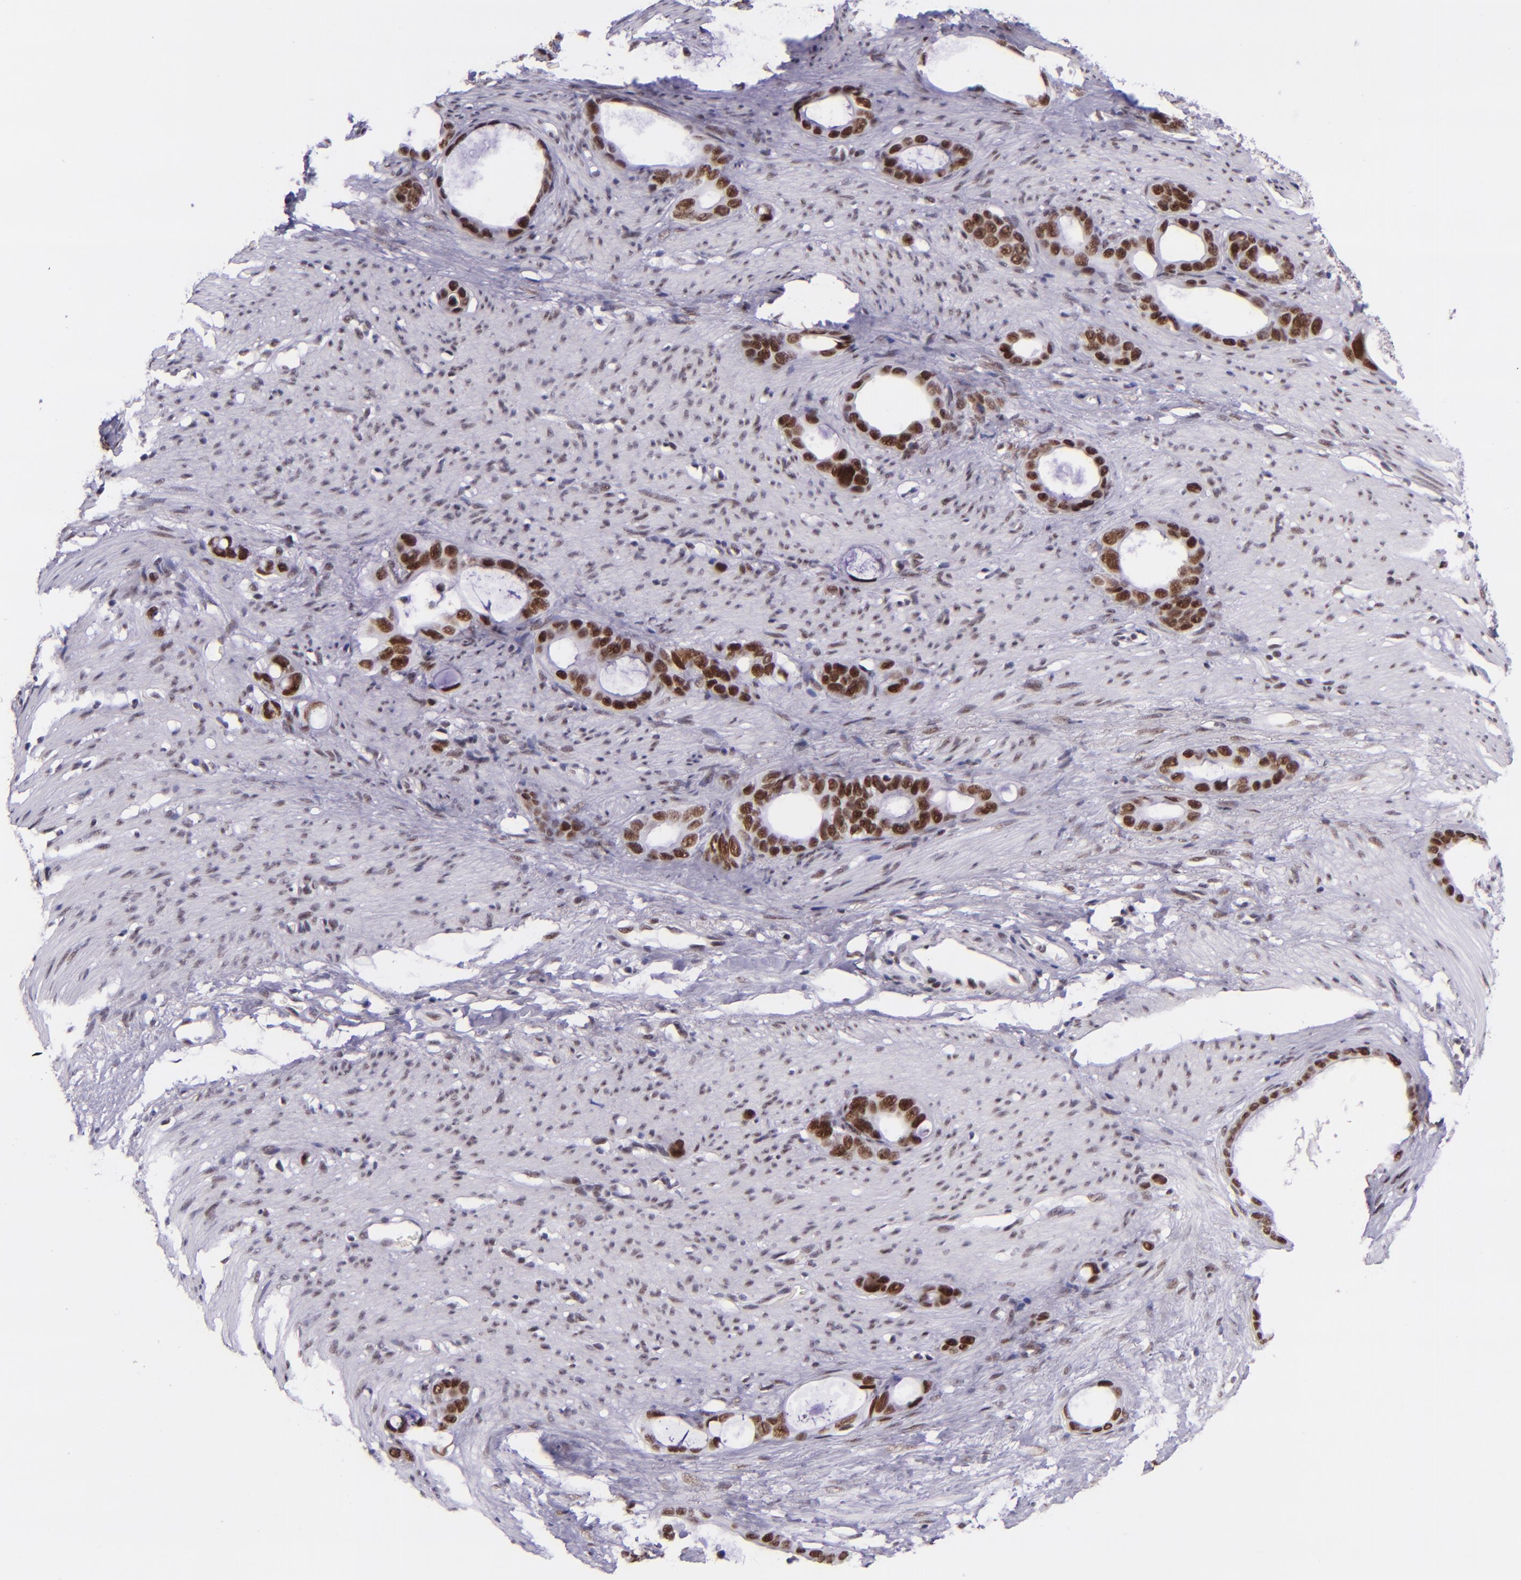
{"staining": {"intensity": "strong", "quantity": ">75%", "location": "nuclear"}, "tissue": "stomach cancer", "cell_type": "Tumor cells", "image_type": "cancer", "snomed": [{"axis": "morphology", "description": "Adenocarcinoma, NOS"}, {"axis": "topography", "description": "Stomach"}], "caption": "The image displays staining of adenocarcinoma (stomach), revealing strong nuclear protein staining (brown color) within tumor cells.", "gene": "GPKOW", "patient": {"sex": "female", "age": 75}}